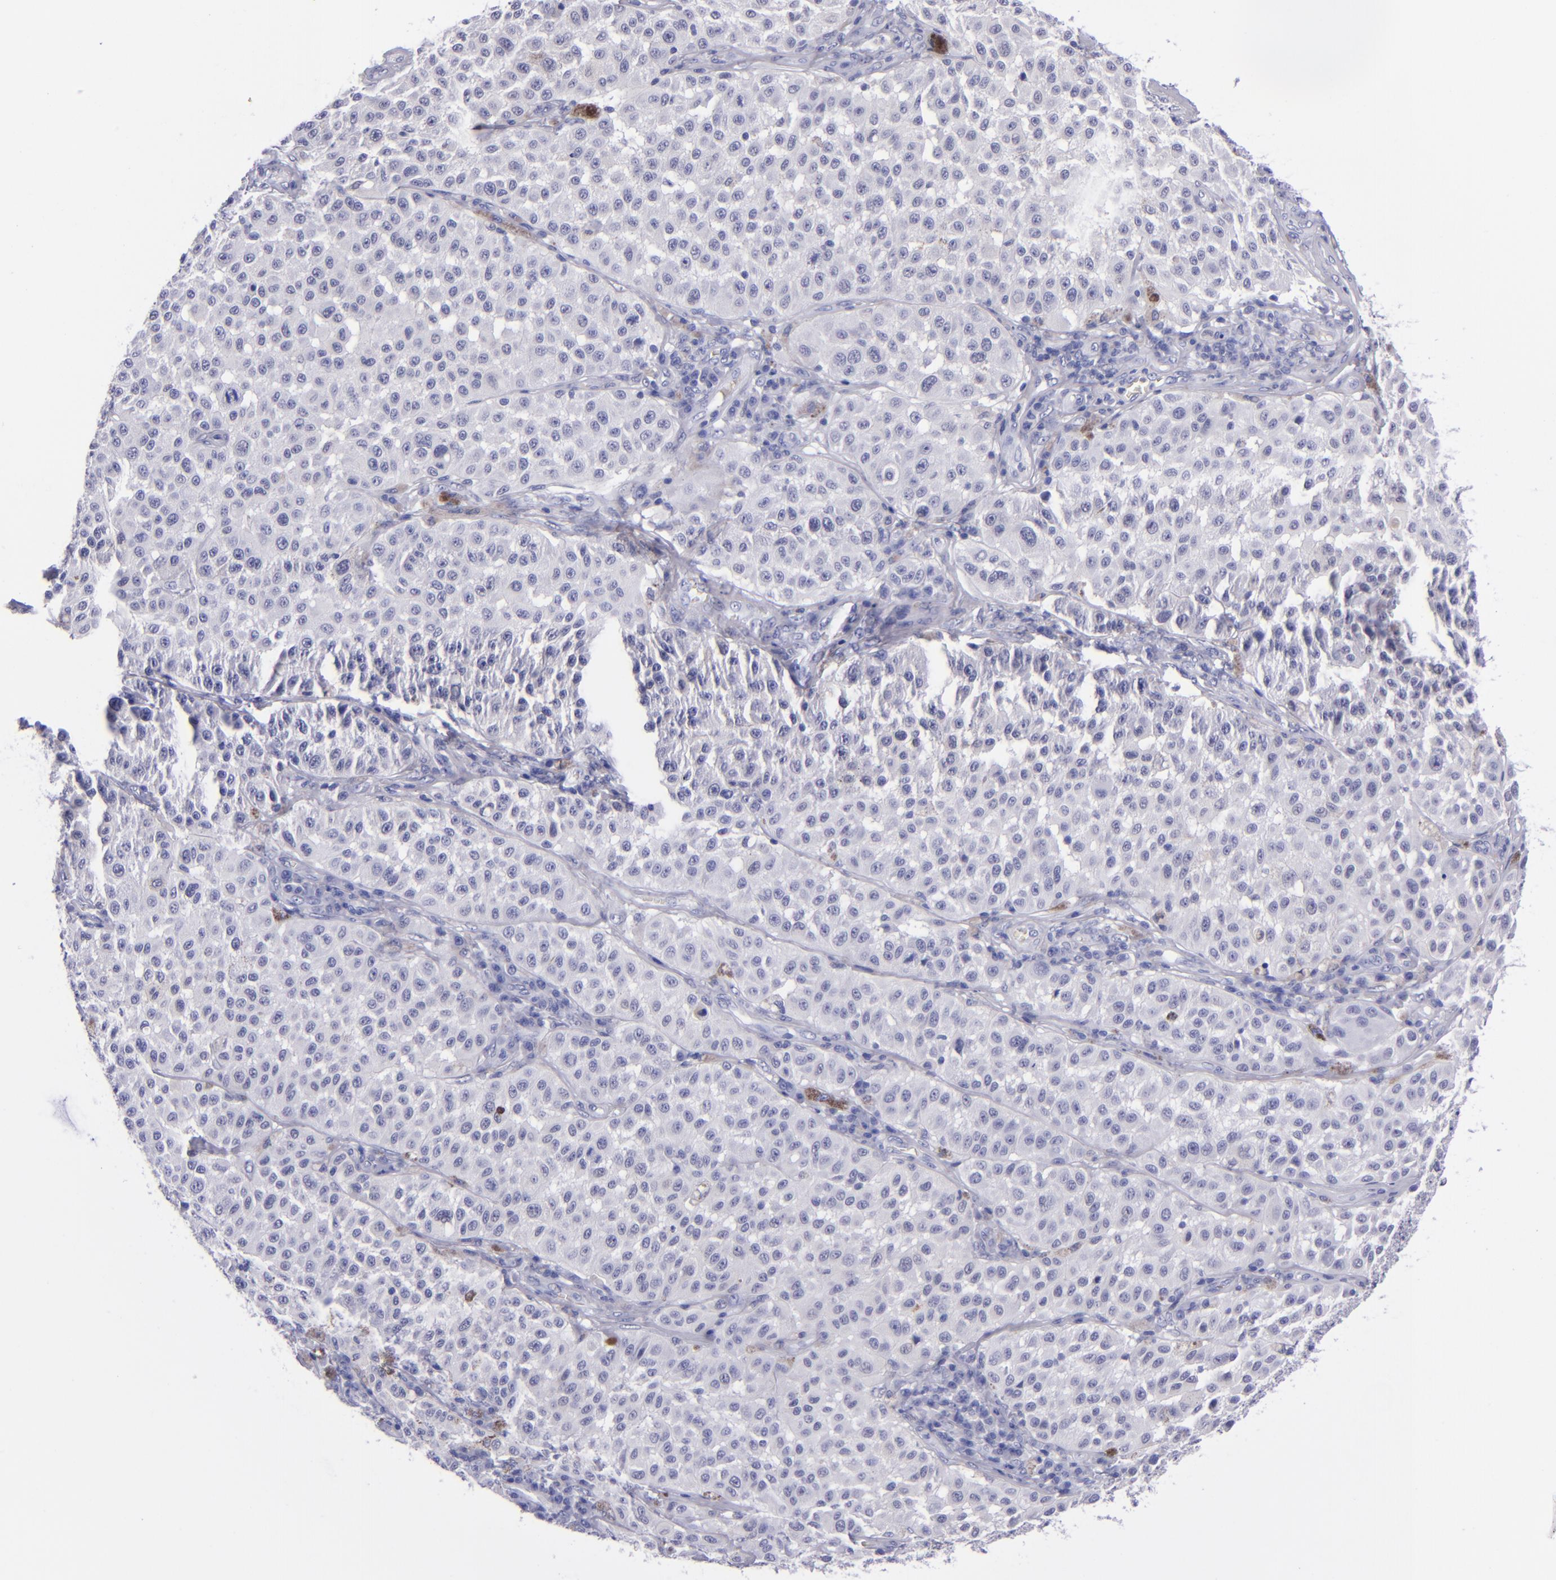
{"staining": {"intensity": "negative", "quantity": "none", "location": "none"}, "tissue": "melanoma", "cell_type": "Tumor cells", "image_type": "cancer", "snomed": [{"axis": "morphology", "description": "Malignant melanoma, NOS"}, {"axis": "topography", "description": "Skin"}], "caption": "Photomicrograph shows no significant protein staining in tumor cells of melanoma. The staining is performed using DAB (3,3'-diaminobenzidine) brown chromogen with nuclei counter-stained in using hematoxylin.", "gene": "CD37", "patient": {"sex": "female", "age": 64}}